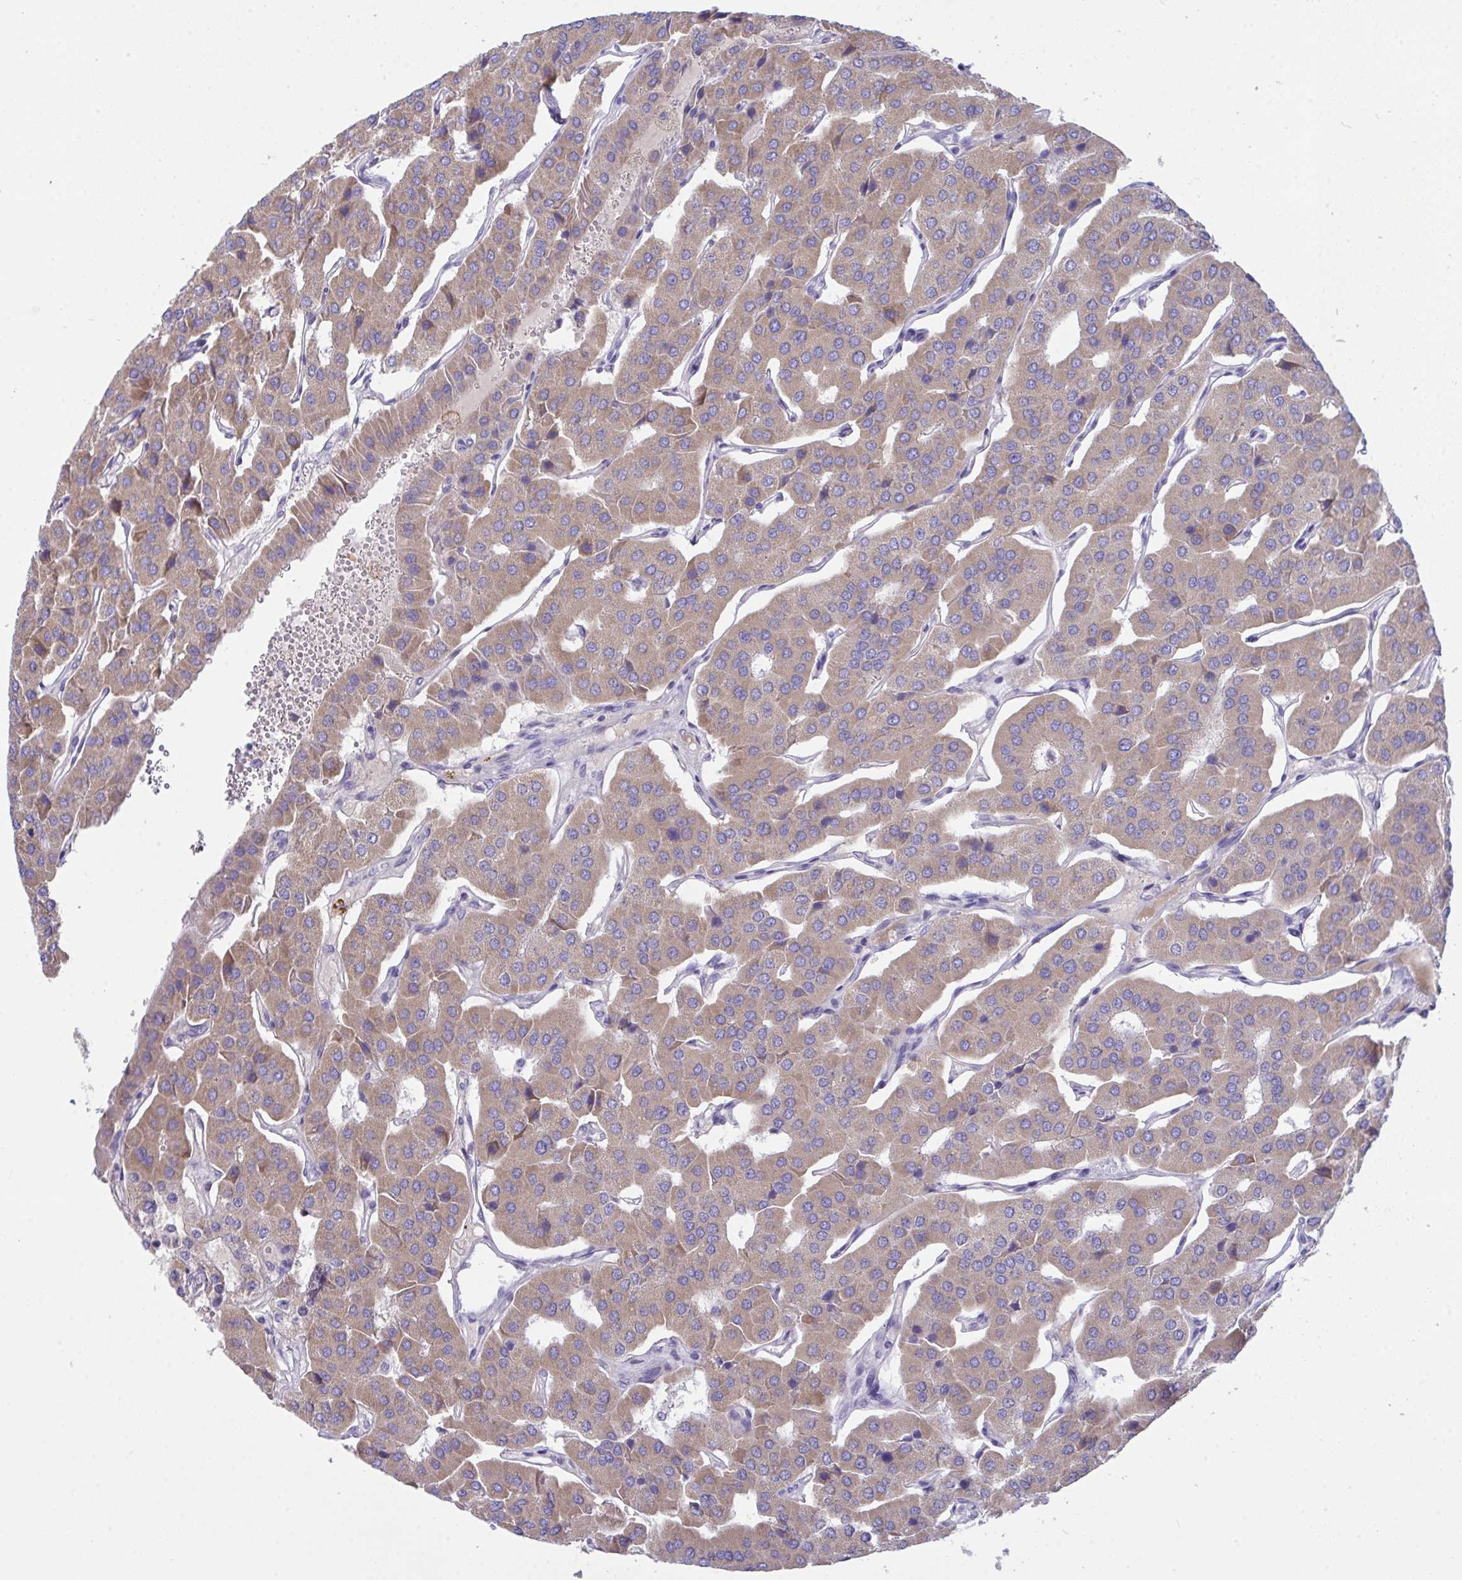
{"staining": {"intensity": "moderate", "quantity": ">75%", "location": "cytoplasmic/membranous"}, "tissue": "parathyroid gland", "cell_type": "Glandular cells", "image_type": "normal", "snomed": [{"axis": "morphology", "description": "Normal tissue, NOS"}, {"axis": "morphology", "description": "Adenoma, NOS"}, {"axis": "topography", "description": "Parathyroid gland"}], "caption": "Glandular cells display medium levels of moderate cytoplasmic/membranous positivity in approximately >75% of cells in unremarkable parathyroid gland.", "gene": "PLA2G12B", "patient": {"sex": "female", "age": 86}}